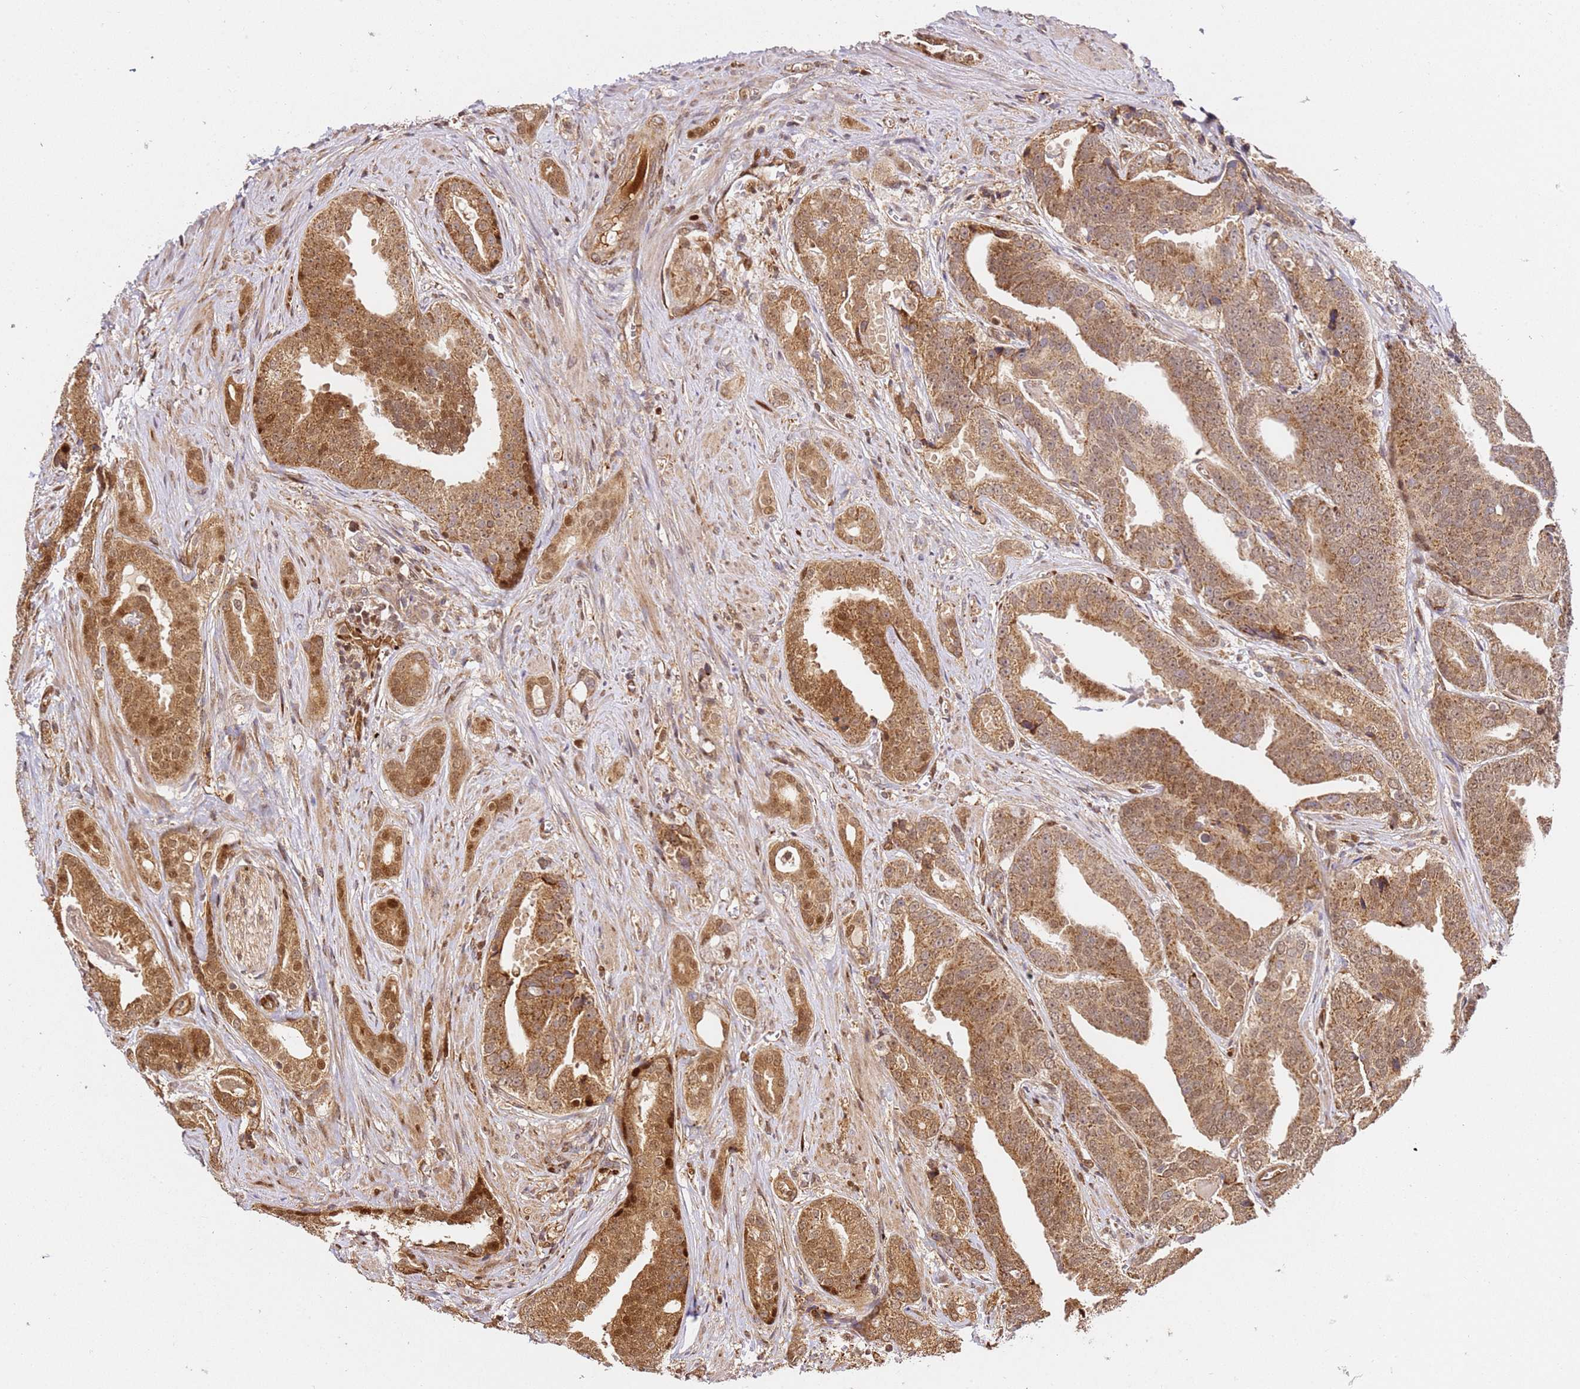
{"staining": {"intensity": "moderate", "quantity": ">75%", "location": "cytoplasmic/membranous,nuclear"}, "tissue": "prostate cancer", "cell_type": "Tumor cells", "image_type": "cancer", "snomed": [{"axis": "morphology", "description": "Adenocarcinoma, High grade"}, {"axis": "topography", "description": "Prostate"}], "caption": "A high-resolution micrograph shows immunohistochemistry staining of adenocarcinoma (high-grade) (prostate), which shows moderate cytoplasmic/membranous and nuclear positivity in approximately >75% of tumor cells.", "gene": "SMOX", "patient": {"sex": "male", "age": 55}}